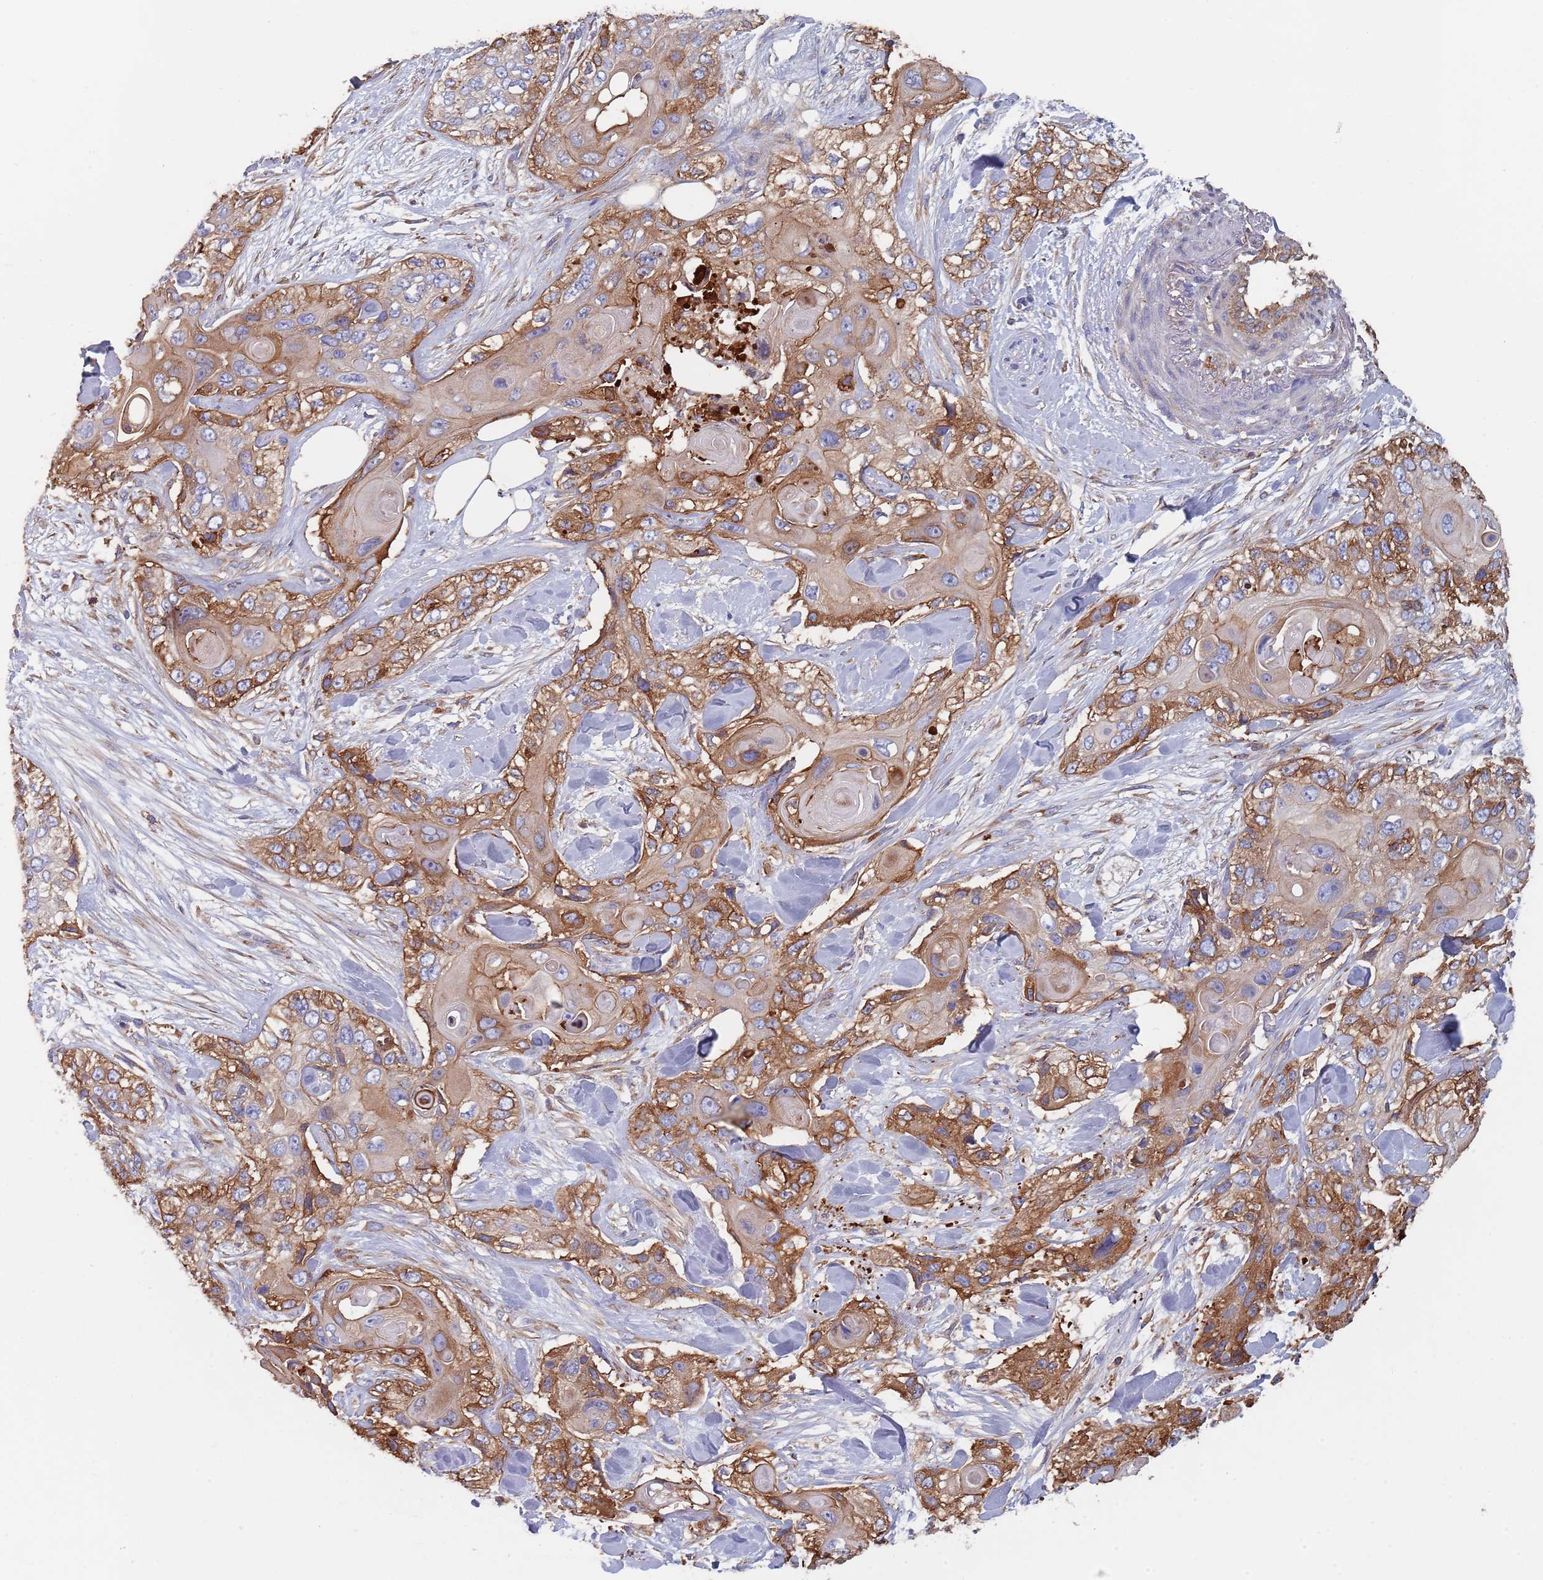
{"staining": {"intensity": "moderate", "quantity": ">75%", "location": "cytoplasmic/membranous"}, "tissue": "skin cancer", "cell_type": "Tumor cells", "image_type": "cancer", "snomed": [{"axis": "morphology", "description": "Normal tissue, NOS"}, {"axis": "morphology", "description": "Squamous cell carcinoma, NOS"}, {"axis": "topography", "description": "Skin"}], "caption": "A micrograph of skin cancer stained for a protein reveals moderate cytoplasmic/membranous brown staining in tumor cells. The protein is shown in brown color, while the nuclei are stained blue.", "gene": "DCUN1D3", "patient": {"sex": "male", "age": 72}}